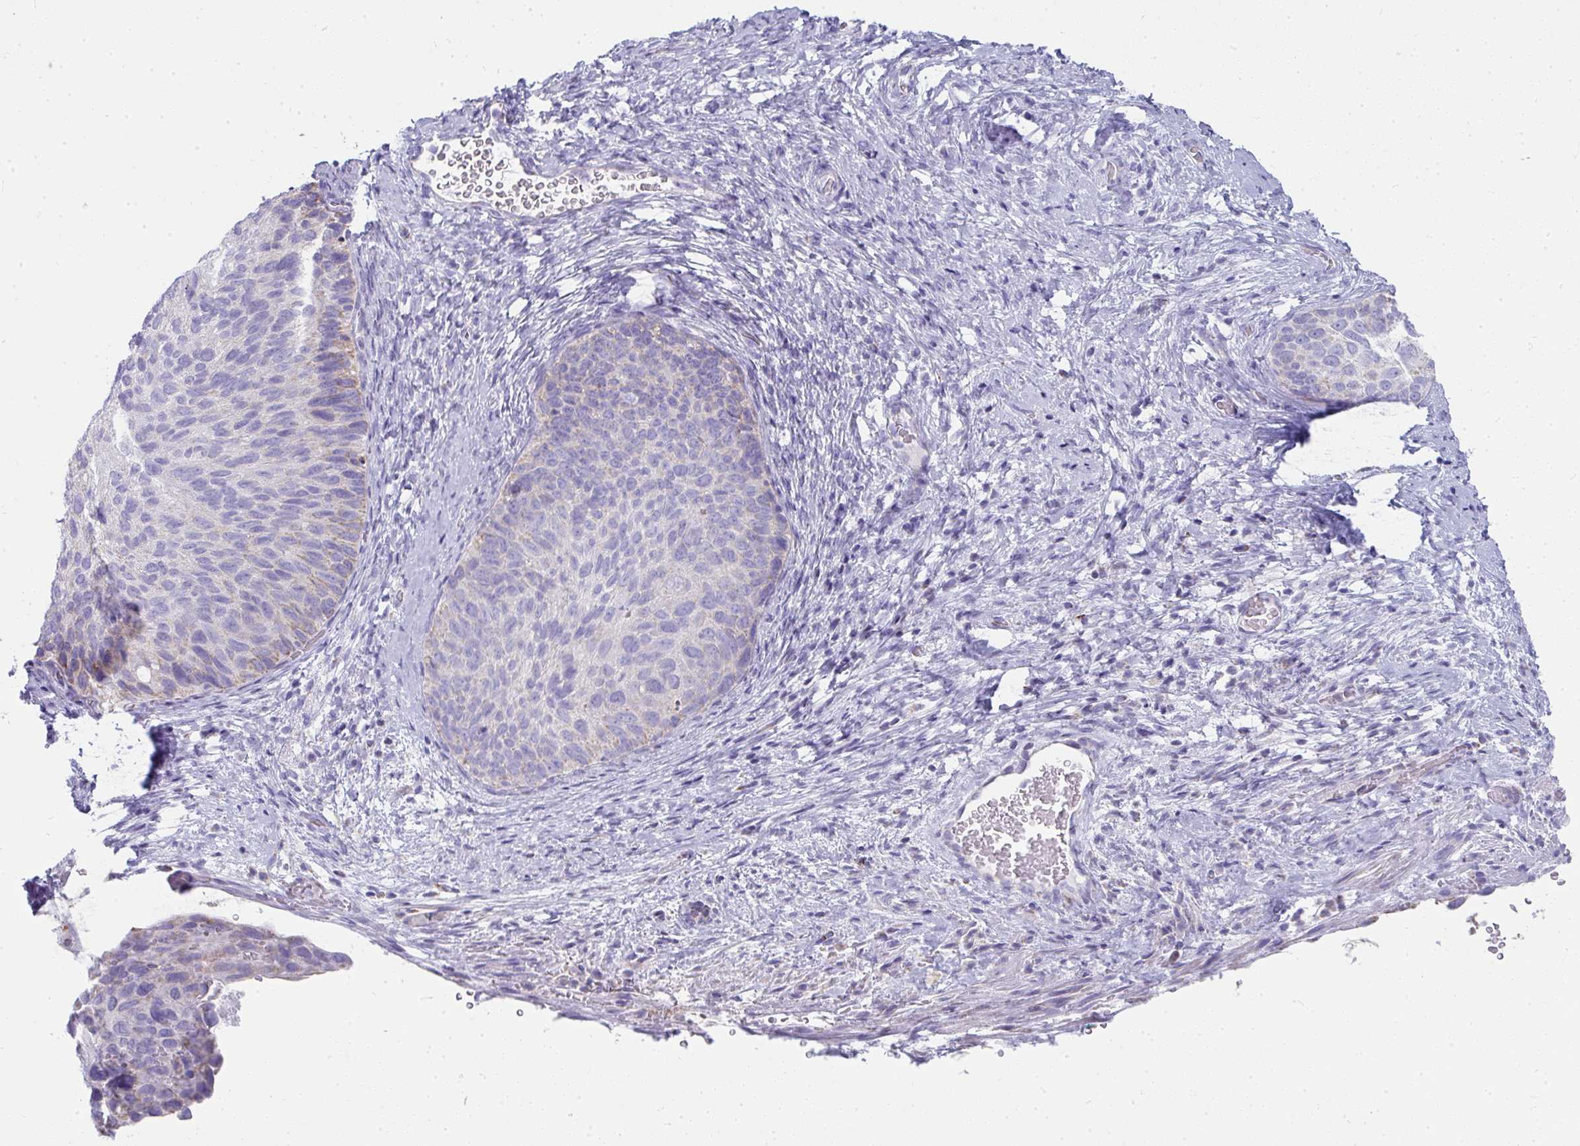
{"staining": {"intensity": "negative", "quantity": "none", "location": "none"}, "tissue": "cervical cancer", "cell_type": "Tumor cells", "image_type": "cancer", "snomed": [{"axis": "morphology", "description": "Squamous cell carcinoma, NOS"}, {"axis": "topography", "description": "Cervix"}], "caption": "This is a image of immunohistochemistry staining of squamous cell carcinoma (cervical), which shows no expression in tumor cells.", "gene": "SLC6A1", "patient": {"sex": "female", "age": 80}}